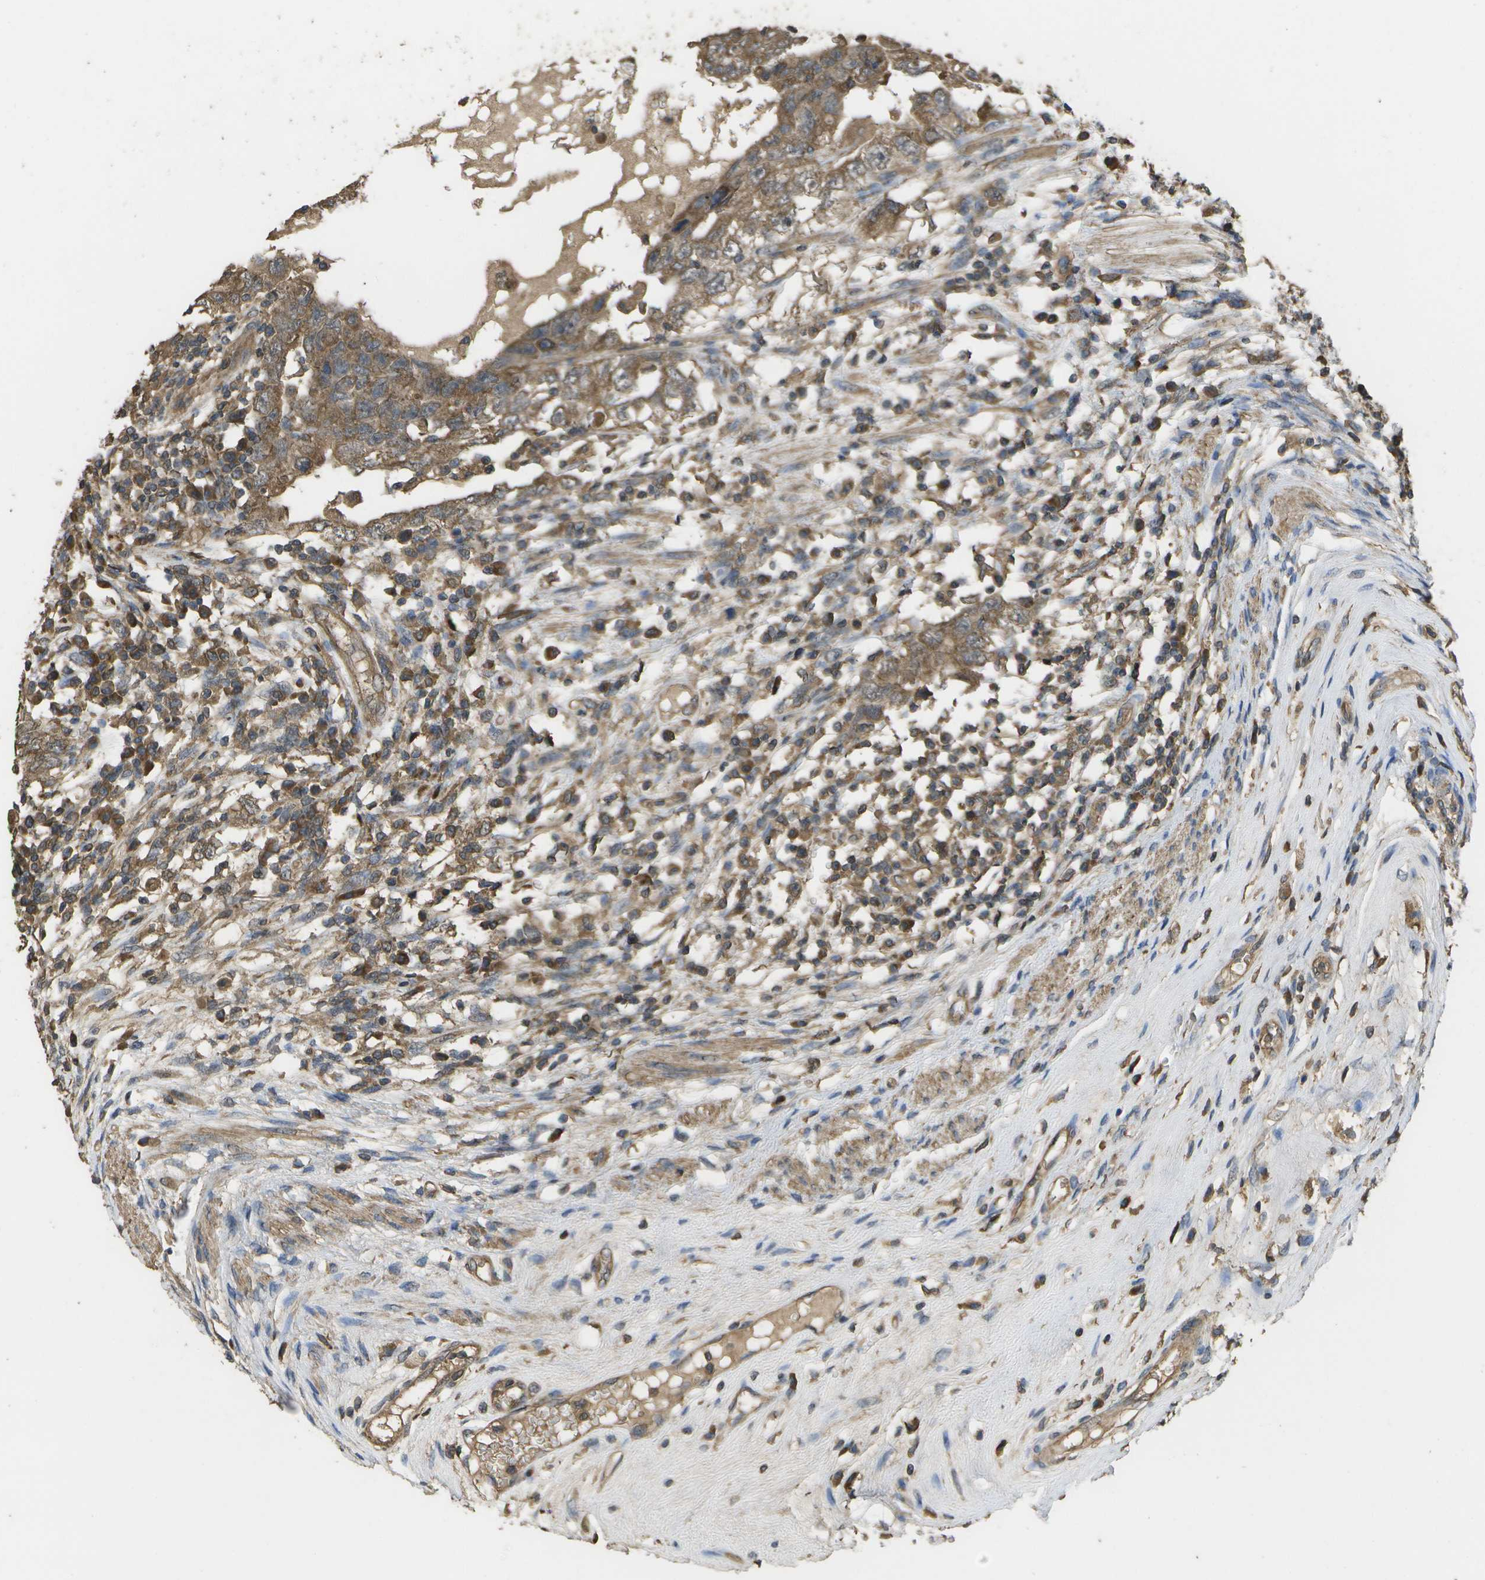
{"staining": {"intensity": "moderate", "quantity": ">75%", "location": "cytoplasmic/membranous"}, "tissue": "testis cancer", "cell_type": "Tumor cells", "image_type": "cancer", "snomed": [{"axis": "morphology", "description": "Carcinoma, Embryonal, NOS"}, {"axis": "topography", "description": "Testis"}], "caption": "The histopathology image demonstrates a brown stain indicating the presence of a protein in the cytoplasmic/membranous of tumor cells in testis embryonal carcinoma.", "gene": "SACS", "patient": {"sex": "male", "age": 26}}